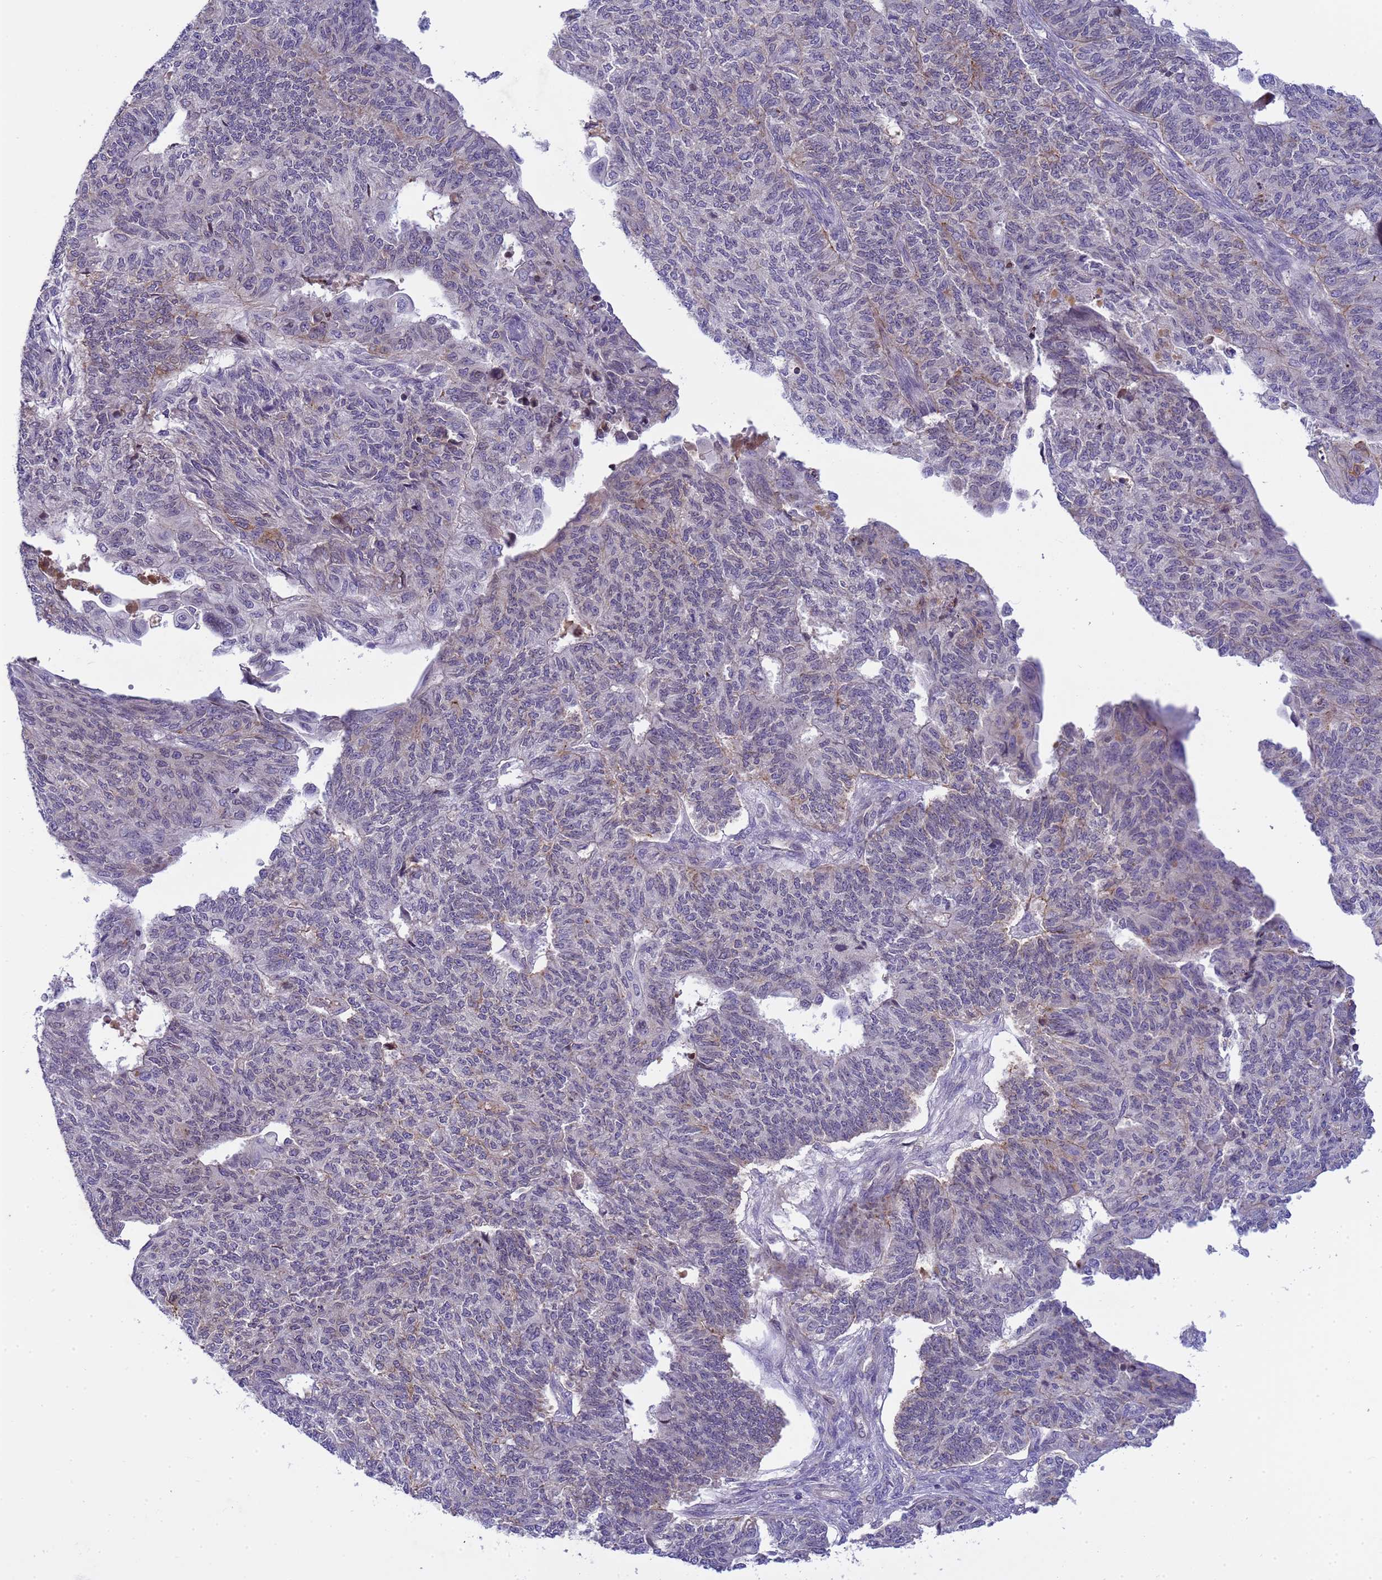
{"staining": {"intensity": "negative", "quantity": "none", "location": "none"}, "tissue": "endometrial cancer", "cell_type": "Tumor cells", "image_type": "cancer", "snomed": [{"axis": "morphology", "description": "Adenocarcinoma, NOS"}, {"axis": "topography", "description": "Endometrium"}], "caption": "Endometrial cancer (adenocarcinoma) was stained to show a protein in brown. There is no significant expression in tumor cells.", "gene": "PLCXD3", "patient": {"sex": "female", "age": 32}}